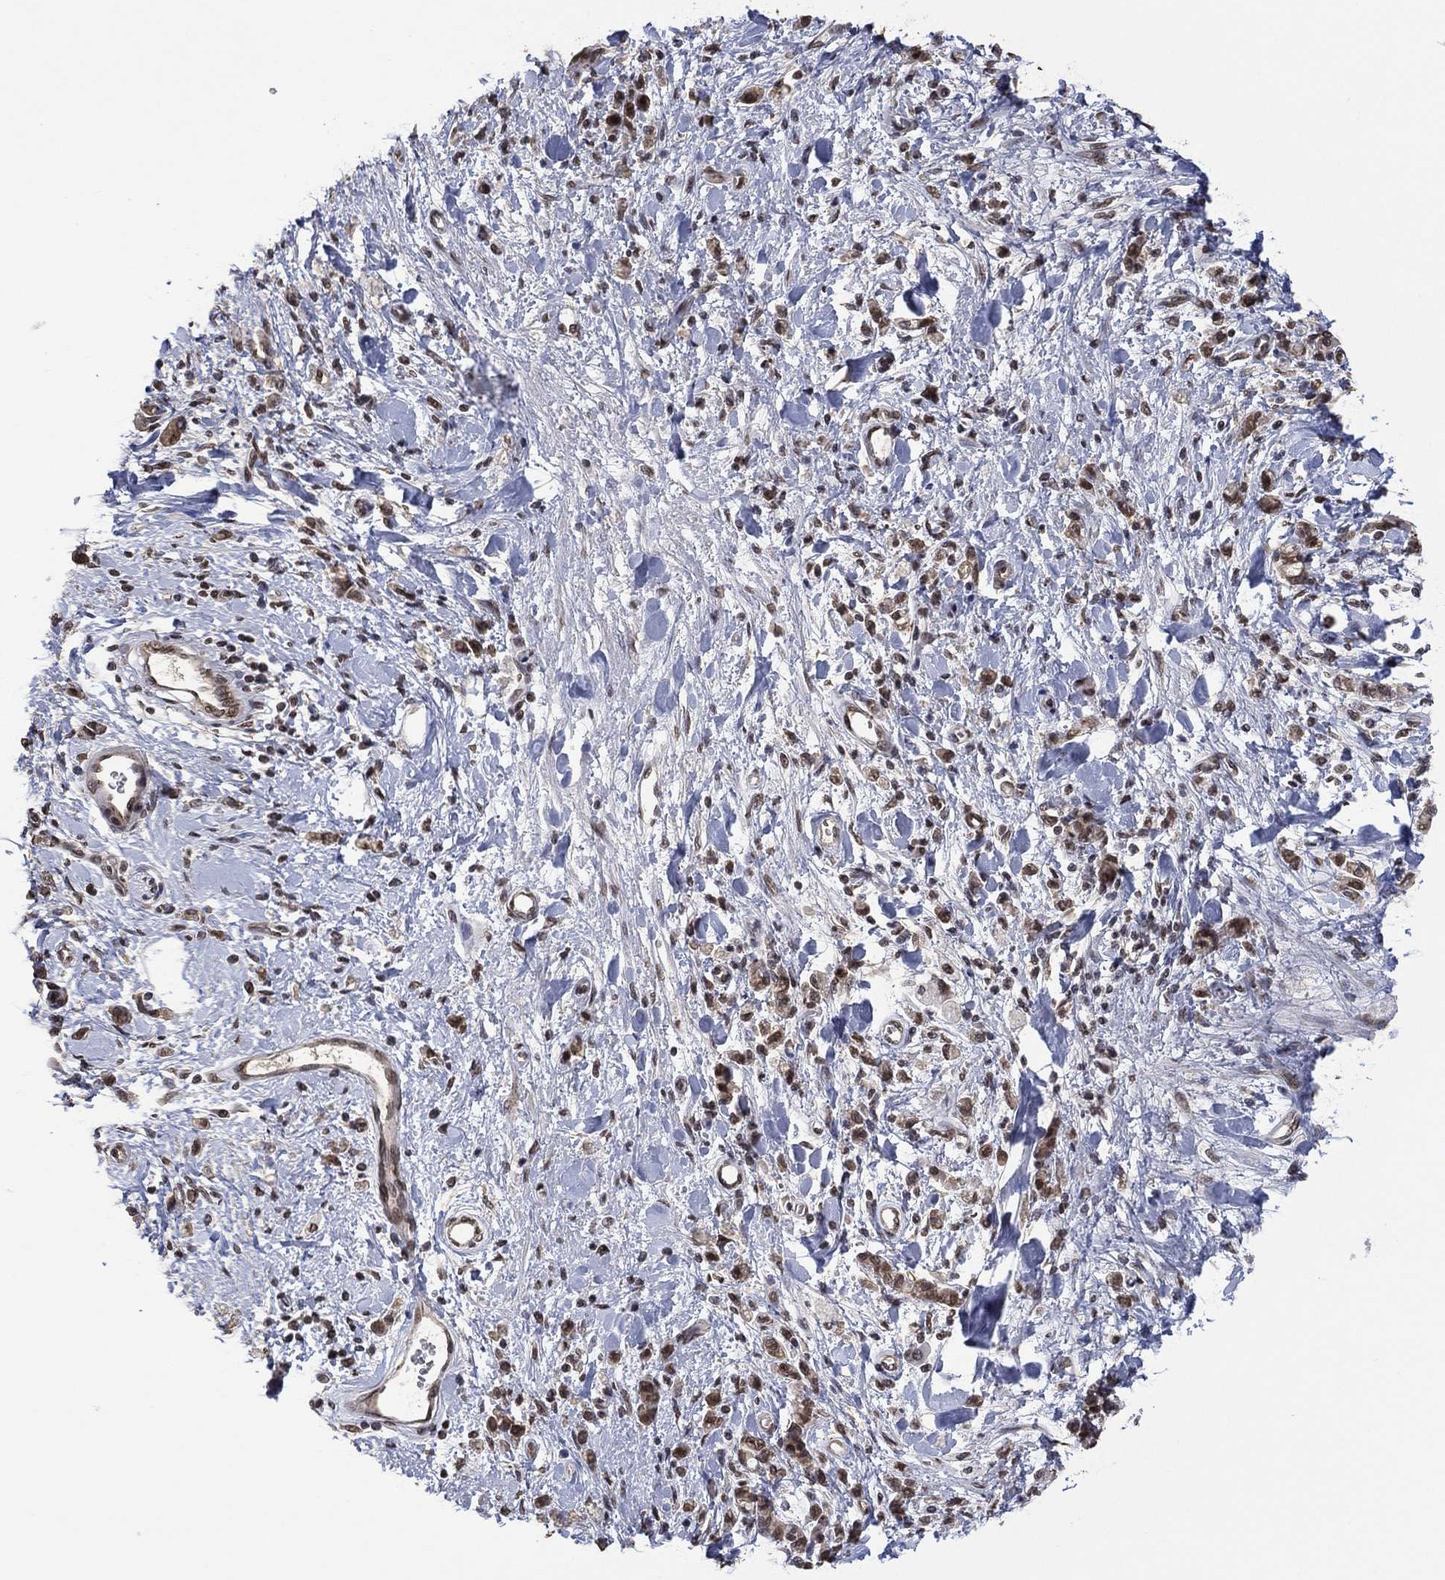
{"staining": {"intensity": "moderate", "quantity": ">75%", "location": "nuclear"}, "tissue": "stomach cancer", "cell_type": "Tumor cells", "image_type": "cancer", "snomed": [{"axis": "morphology", "description": "Adenocarcinoma, NOS"}, {"axis": "topography", "description": "Stomach"}], "caption": "Stomach adenocarcinoma was stained to show a protein in brown. There is medium levels of moderate nuclear expression in approximately >75% of tumor cells.", "gene": "EHMT1", "patient": {"sex": "male", "age": 77}}